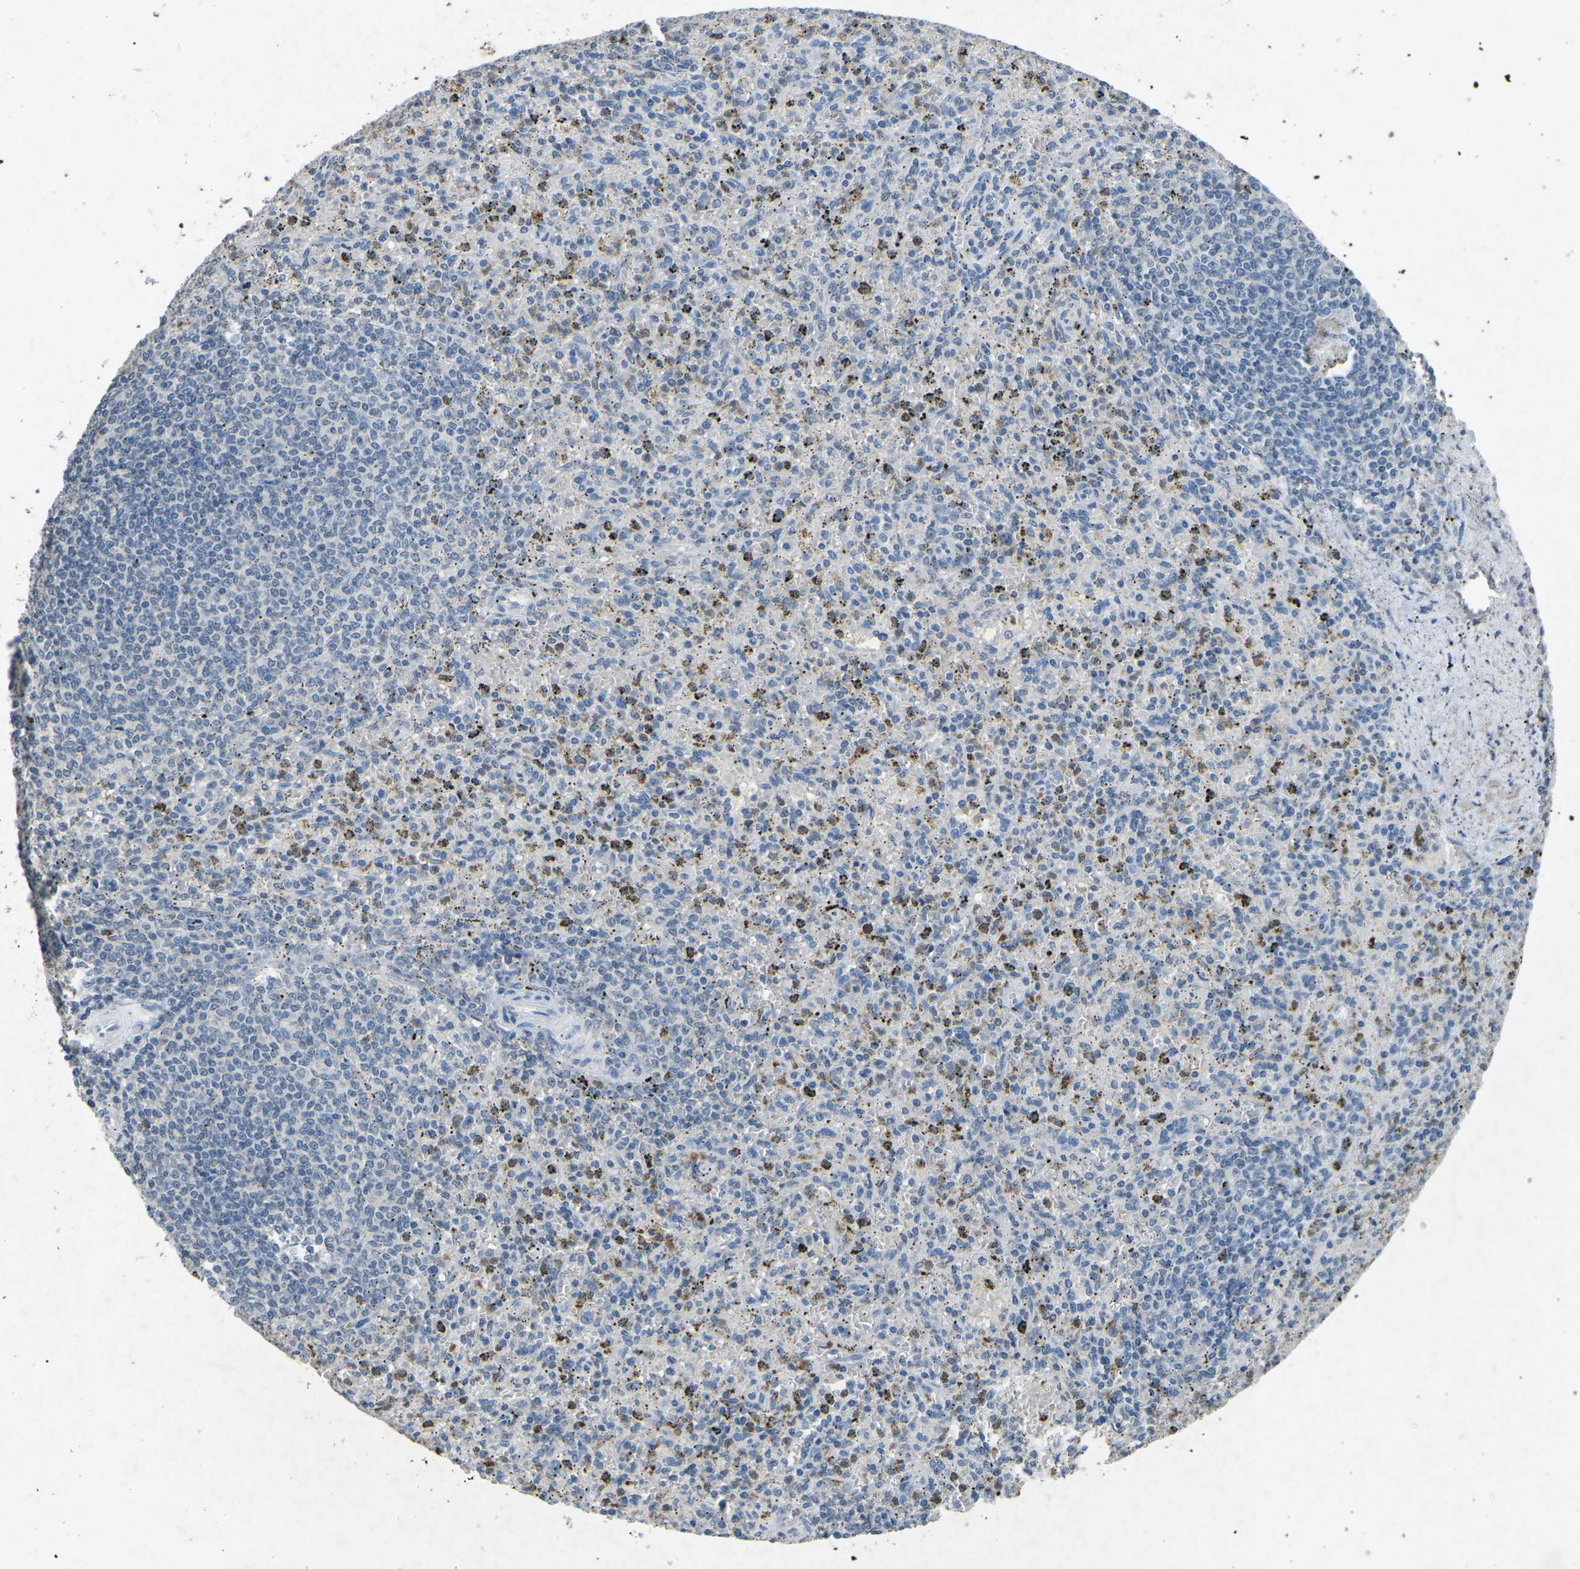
{"staining": {"intensity": "negative", "quantity": "none", "location": "none"}, "tissue": "spleen", "cell_type": "Cells in red pulp", "image_type": "normal", "snomed": [{"axis": "morphology", "description": "Normal tissue, NOS"}, {"axis": "topography", "description": "Spleen"}], "caption": "Immunohistochemistry (IHC) micrograph of benign spleen: human spleen stained with DAB exhibits no significant protein positivity in cells in red pulp.", "gene": "A1BG", "patient": {"sex": "male", "age": 72}}